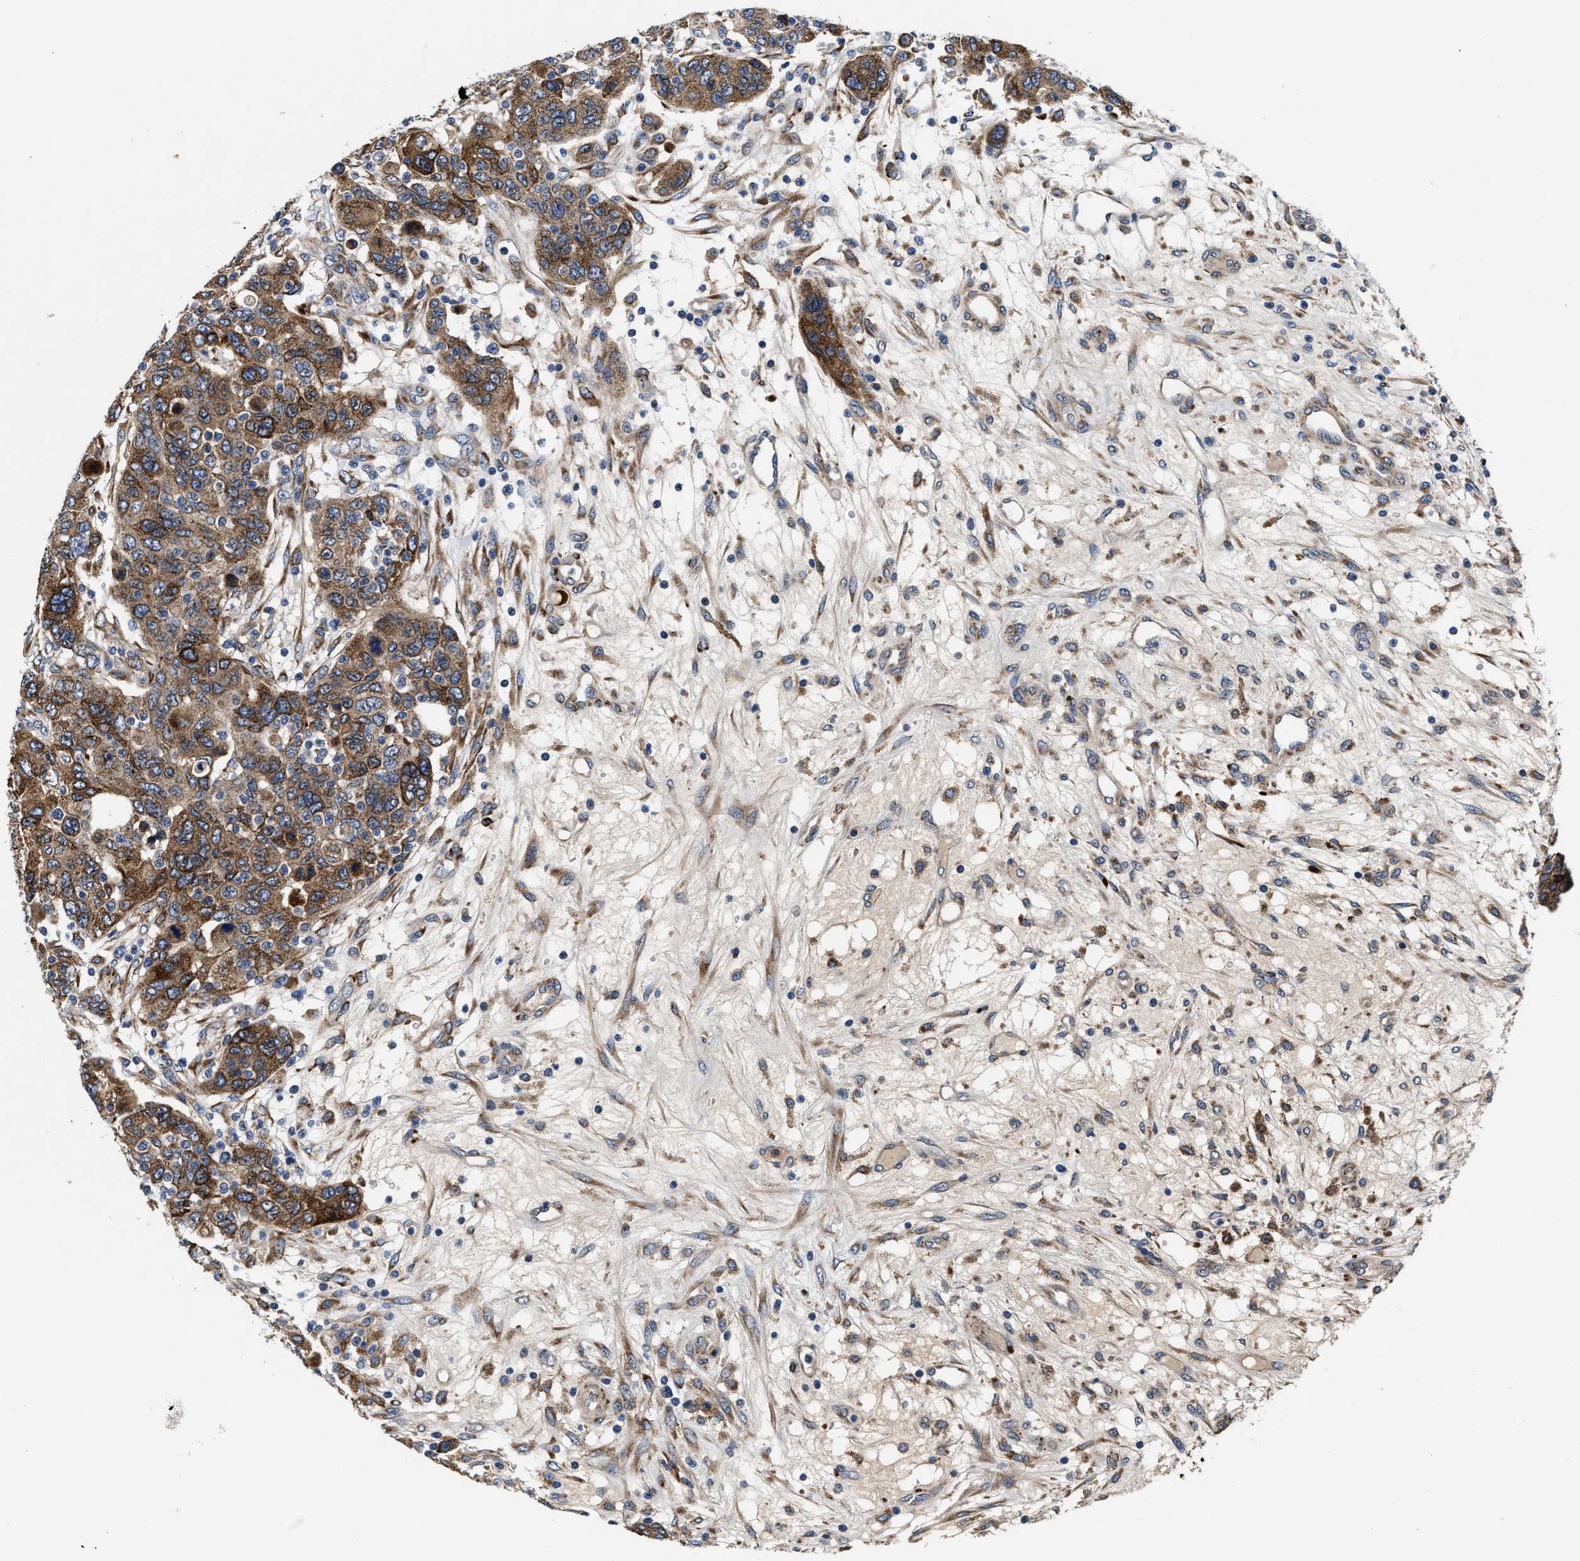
{"staining": {"intensity": "strong", "quantity": ">75%", "location": "cytoplasmic/membranous"}, "tissue": "breast cancer", "cell_type": "Tumor cells", "image_type": "cancer", "snomed": [{"axis": "morphology", "description": "Duct carcinoma"}, {"axis": "topography", "description": "Breast"}], "caption": "Tumor cells exhibit high levels of strong cytoplasmic/membranous expression in about >75% of cells in human invasive ductal carcinoma (breast).", "gene": "SLC12A2", "patient": {"sex": "female", "age": 37}}